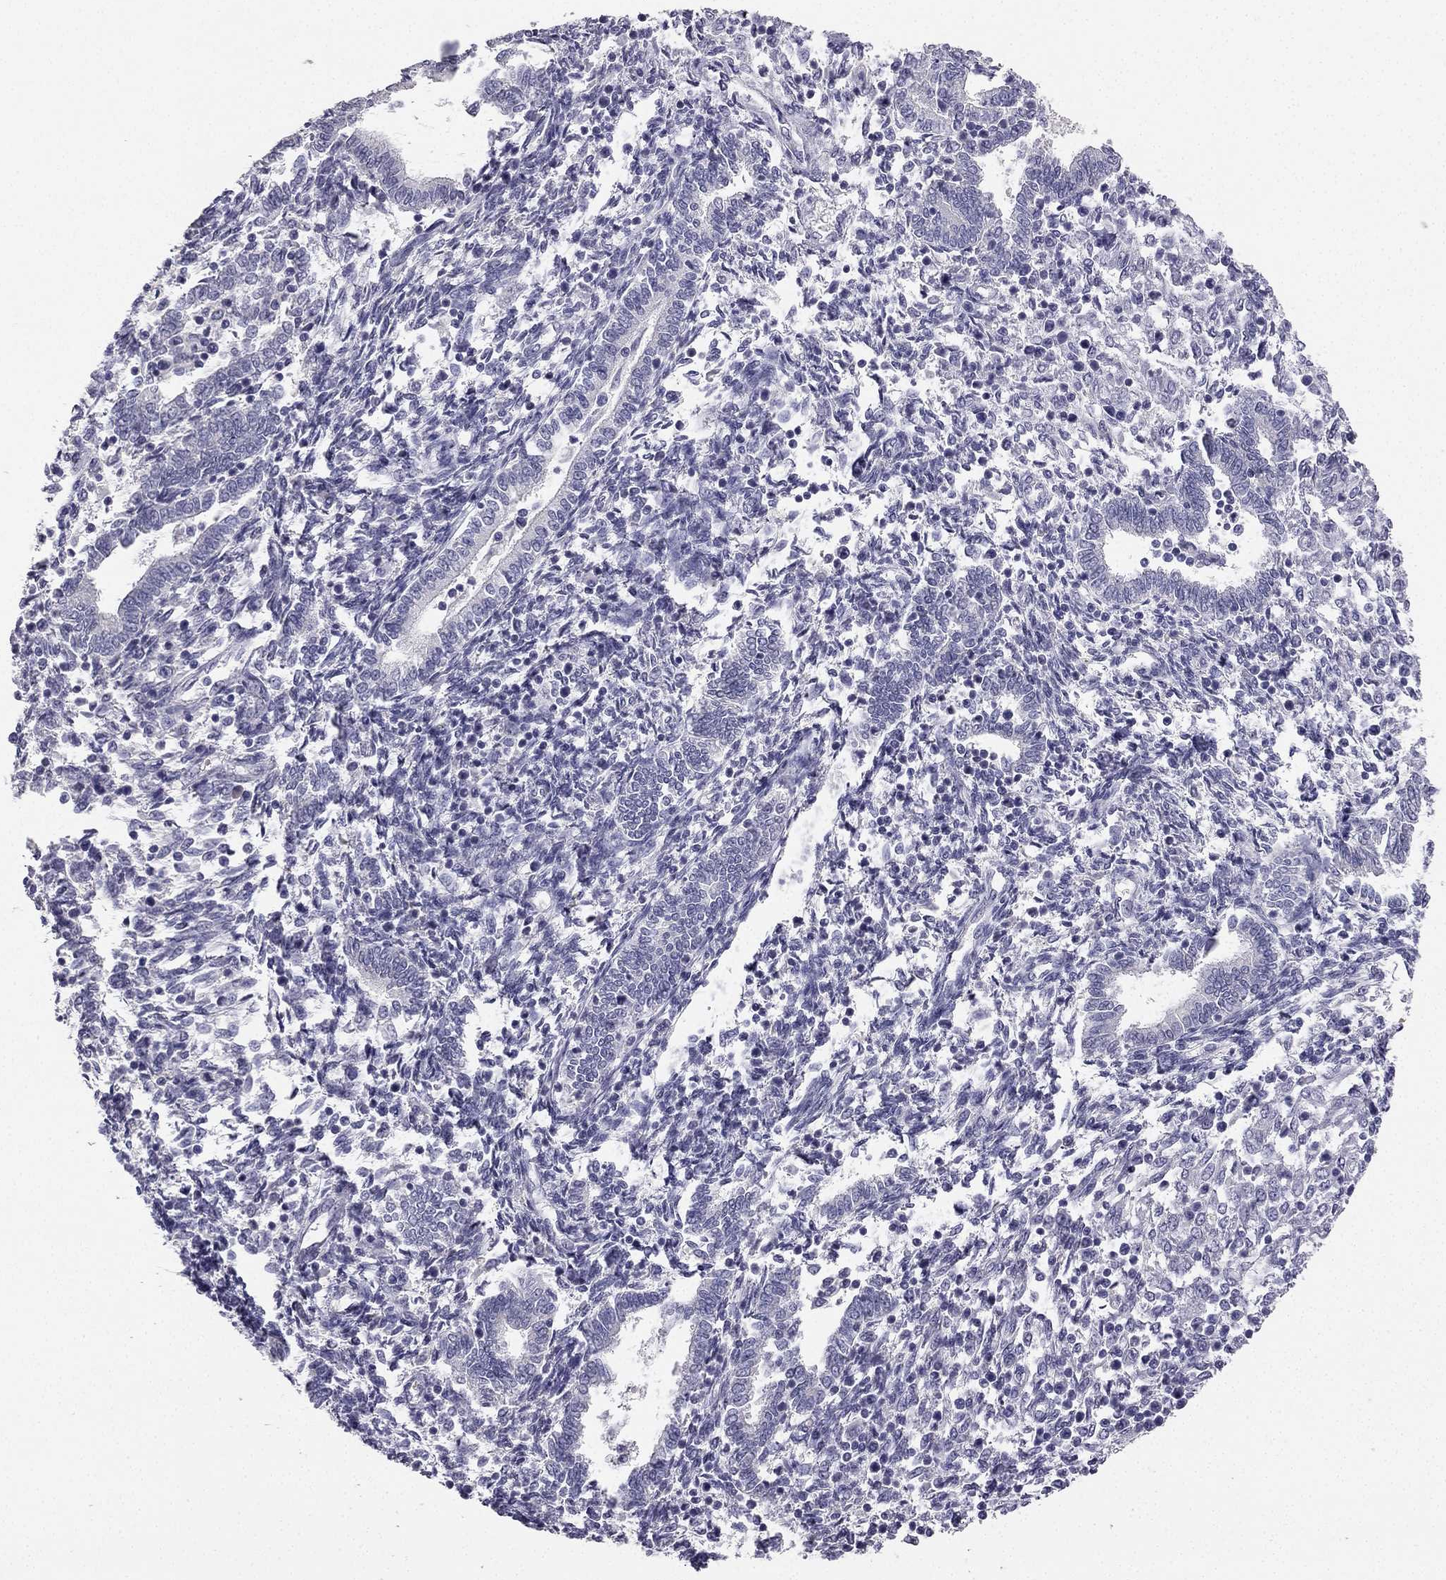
{"staining": {"intensity": "negative", "quantity": "none", "location": "none"}, "tissue": "endometrium", "cell_type": "Cells in endometrial stroma", "image_type": "normal", "snomed": [{"axis": "morphology", "description": "Normal tissue, NOS"}, {"axis": "topography", "description": "Endometrium"}], "caption": "Cells in endometrial stroma are negative for brown protein staining in normal endometrium. The staining was performed using DAB to visualize the protein expression in brown, while the nuclei were stained in blue with hematoxylin (Magnification: 20x).", "gene": "CALB2", "patient": {"sex": "female", "age": 42}}